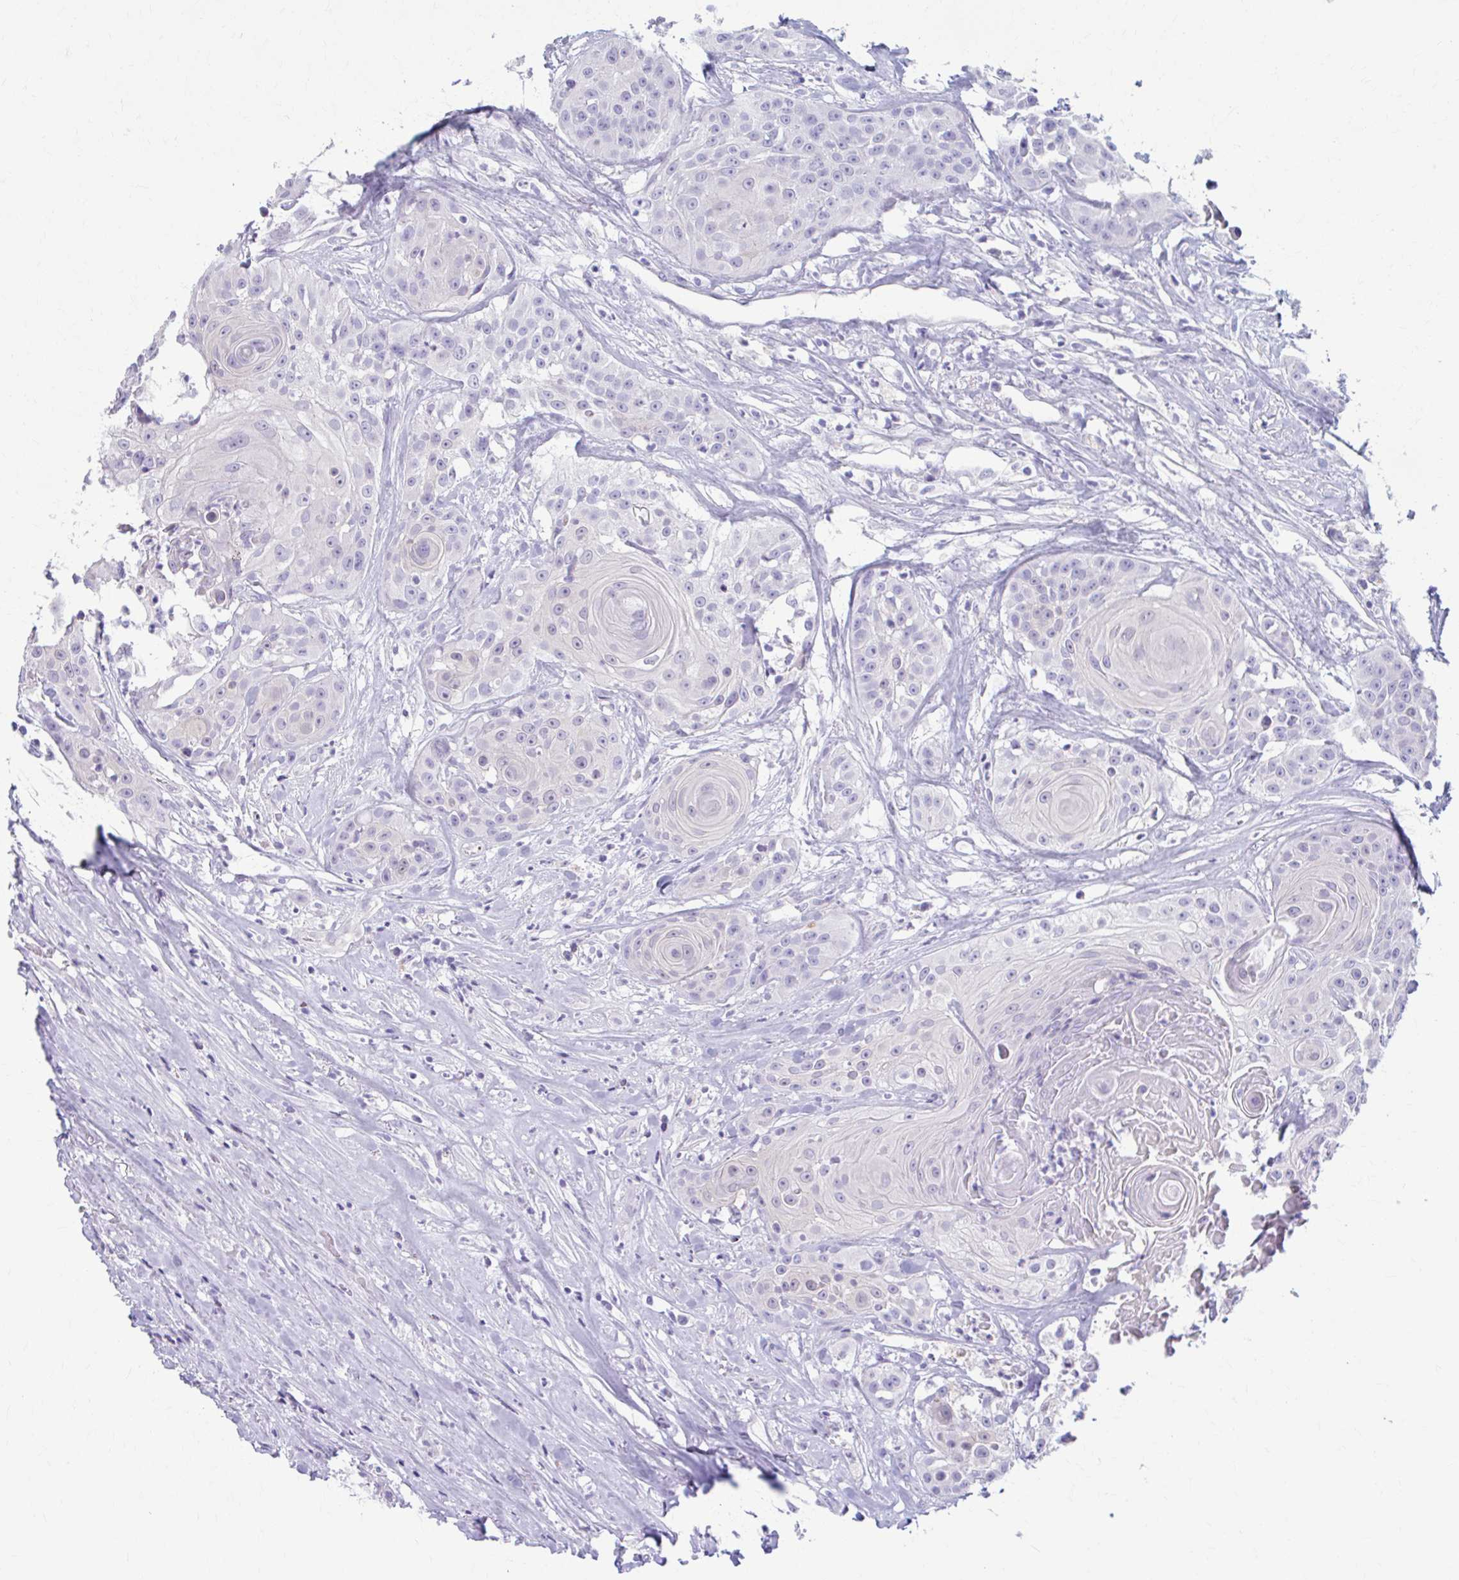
{"staining": {"intensity": "negative", "quantity": "none", "location": "none"}, "tissue": "head and neck cancer", "cell_type": "Tumor cells", "image_type": "cancer", "snomed": [{"axis": "morphology", "description": "Squamous cell carcinoma, NOS"}, {"axis": "topography", "description": "Head-Neck"}], "caption": "Immunohistochemistry photomicrograph of head and neck squamous cell carcinoma stained for a protein (brown), which reveals no positivity in tumor cells. (Brightfield microscopy of DAB (3,3'-diaminobenzidine) immunohistochemistry at high magnification).", "gene": "C12orf71", "patient": {"sex": "male", "age": 83}}